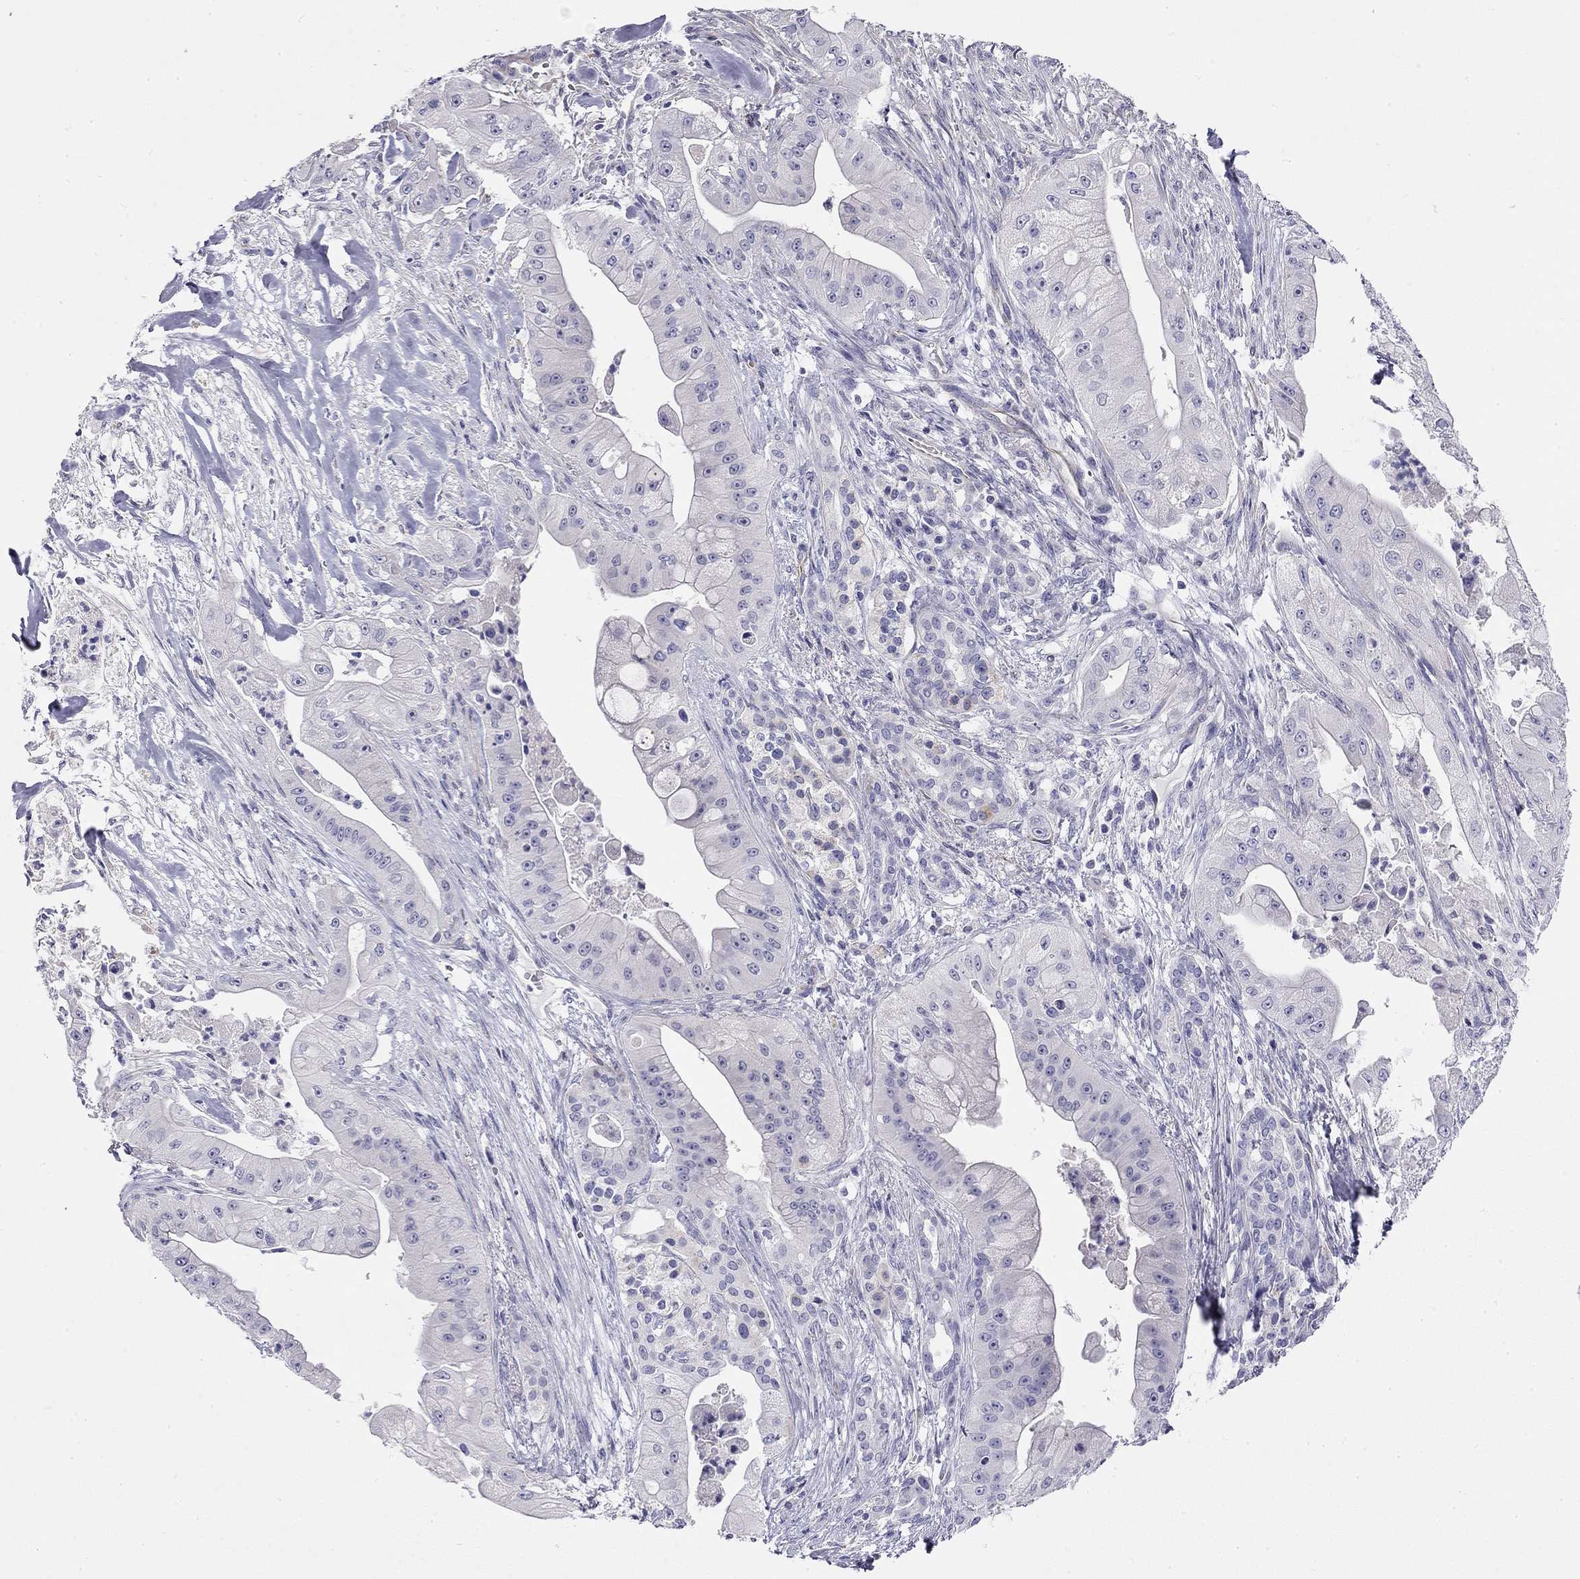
{"staining": {"intensity": "negative", "quantity": "none", "location": "none"}, "tissue": "pancreatic cancer", "cell_type": "Tumor cells", "image_type": "cancer", "snomed": [{"axis": "morphology", "description": "Normal tissue, NOS"}, {"axis": "morphology", "description": "Inflammation, NOS"}, {"axis": "morphology", "description": "Adenocarcinoma, NOS"}, {"axis": "topography", "description": "Pancreas"}], "caption": "Protein analysis of adenocarcinoma (pancreatic) shows no significant expression in tumor cells.", "gene": "RTL1", "patient": {"sex": "male", "age": 57}}